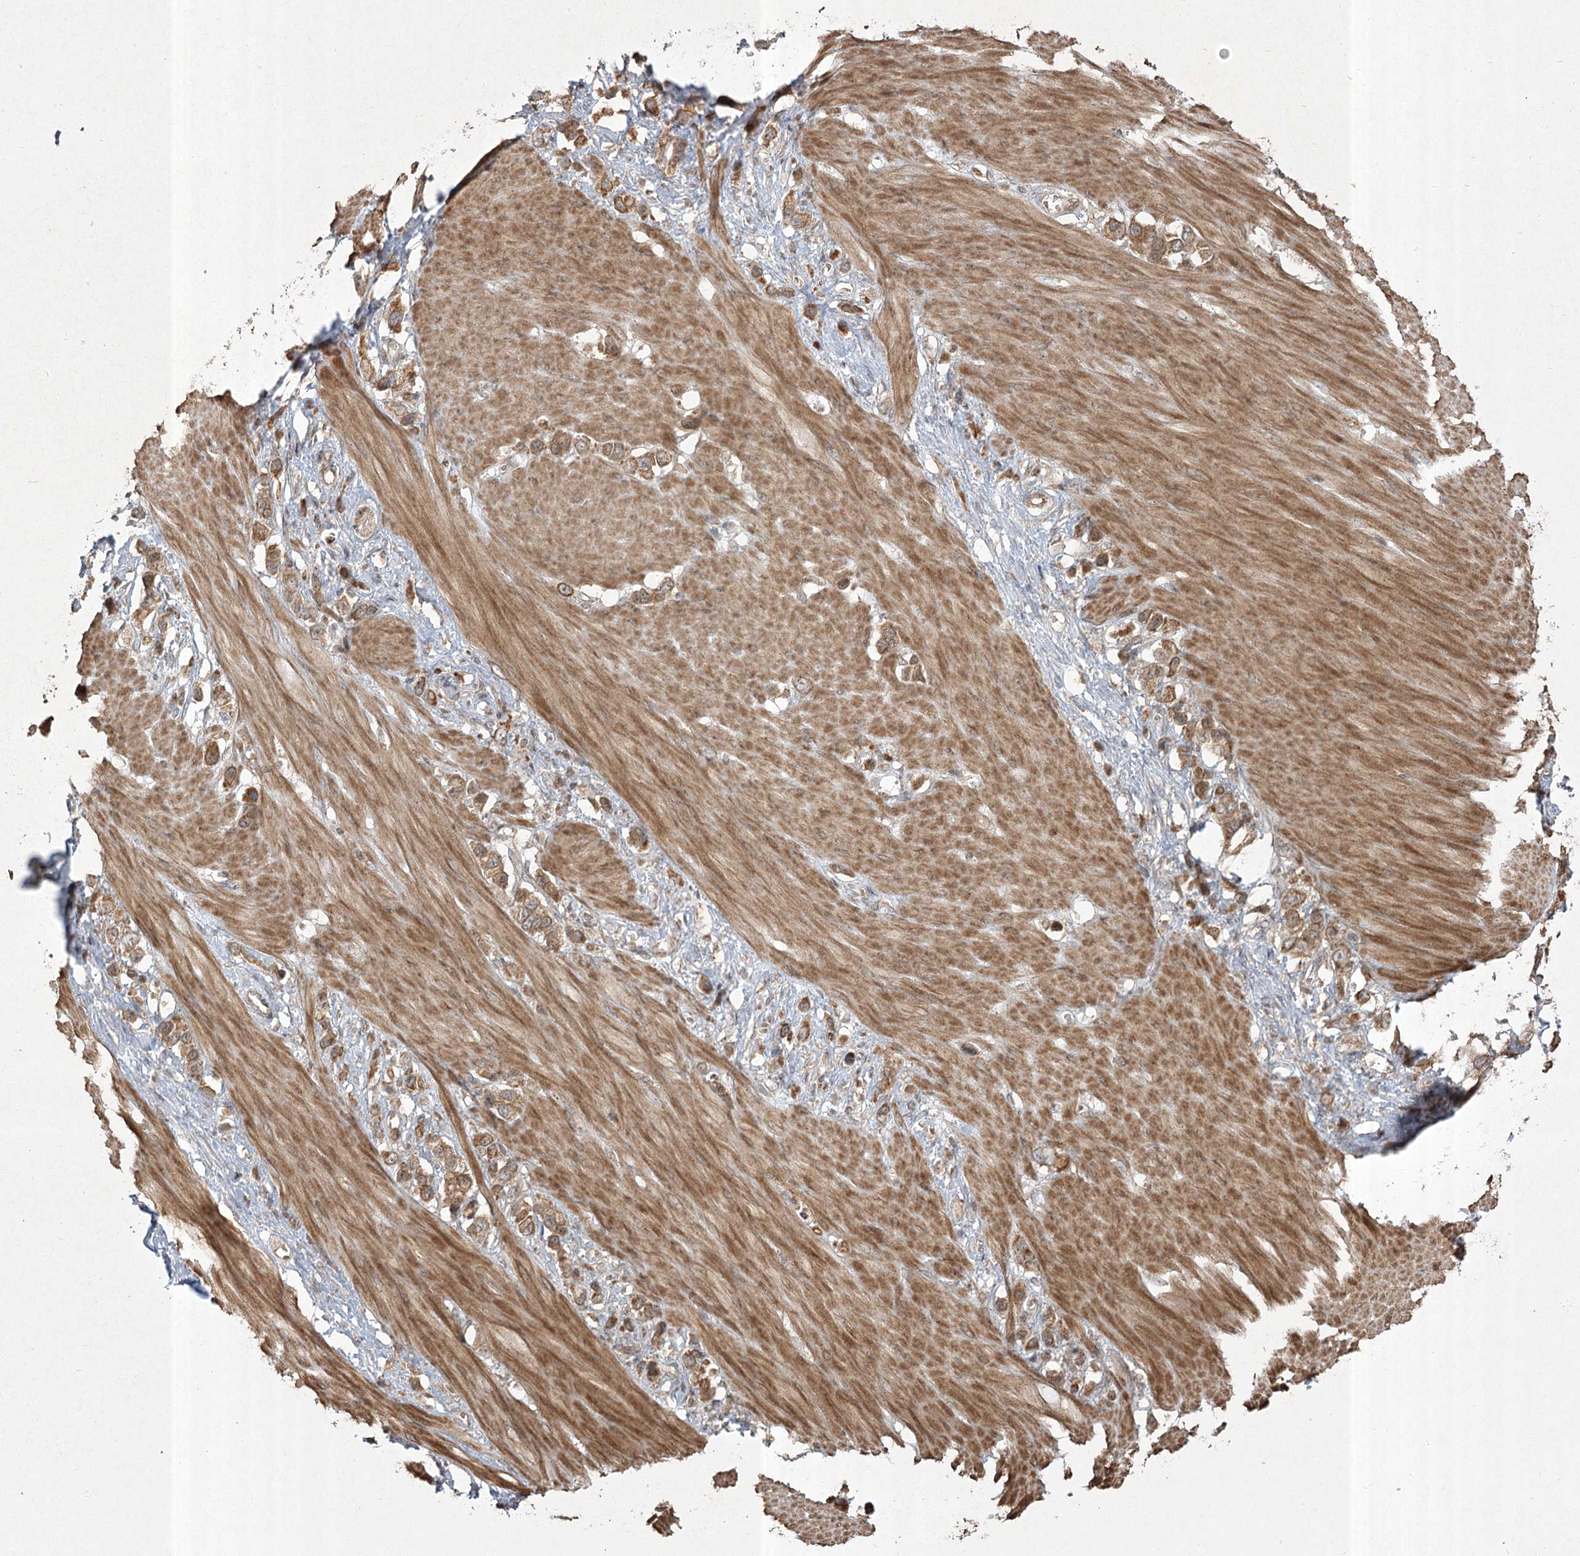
{"staining": {"intensity": "moderate", "quantity": ">75%", "location": "cytoplasmic/membranous"}, "tissue": "stomach cancer", "cell_type": "Tumor cells", "image_type": "cancer", "snomed": [{"axis": "morphology", "description": "Adenocarcinoma, NOS"}, {"axis": "topography", "description": "Stomach"}], "caption": "Stomach cancer (adenocarcinoma) stained with DAB (3,3'-diaminobenzidine) IHC exhibits medium levels of moderate cytoplasmic/membranous expression in approximately >75% of tumor cells. Nuclei are stained in blue.", "gene": "CPLANE1", "patient": {"sex": "female", "age": 65}}